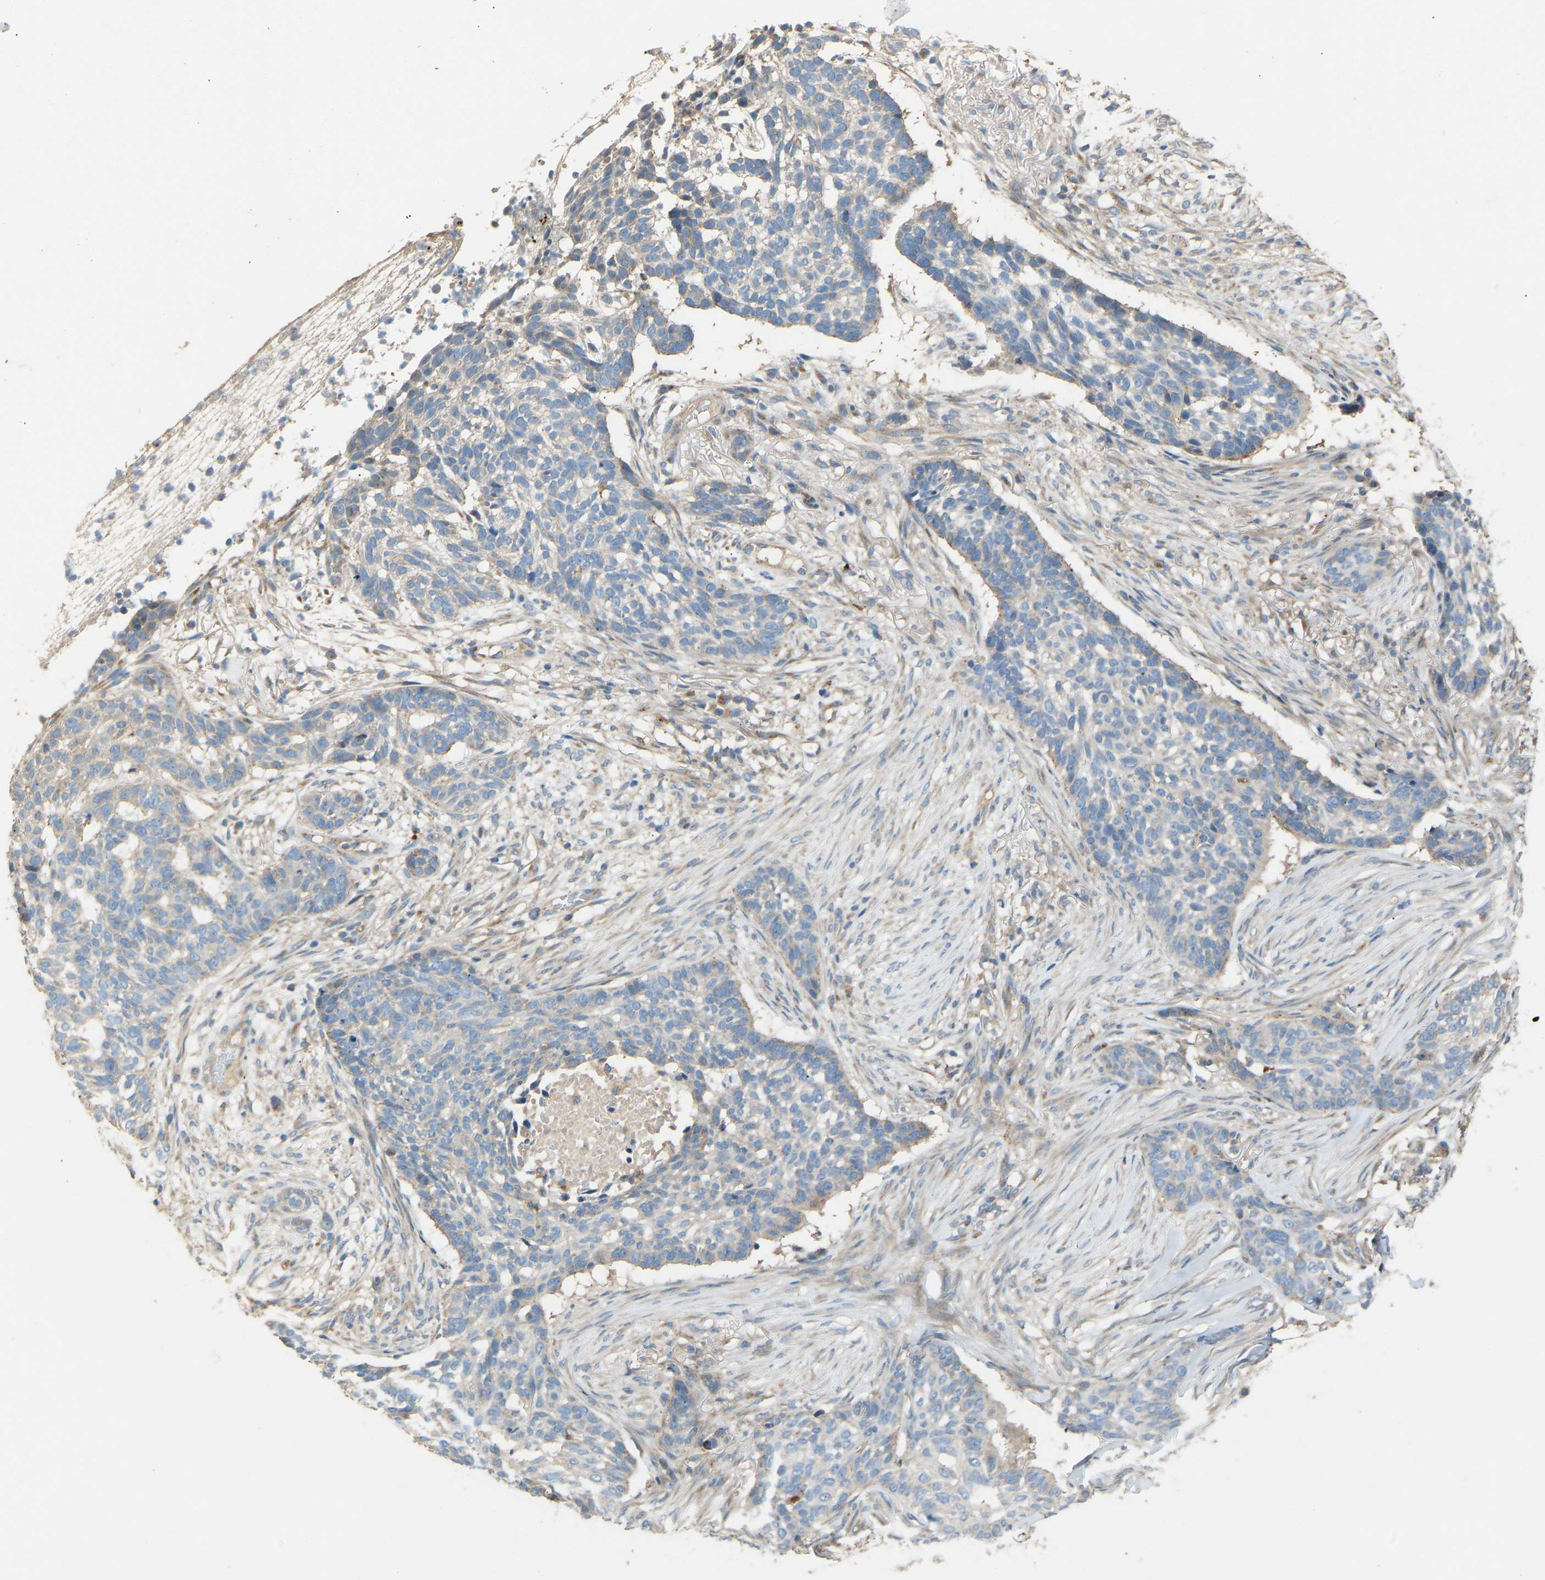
{"staining": {"intensity": "negative", "quantity": "none", "location": "none"}, "tissue": "skin cancer", "cell_type": "Tumor cells", "image_type": "cancer", "snomed": [{"axis": "morphology", "description": "Basal cell carcinoma"}, {"axis": "topography", "description": "Skin"}], "caption": "Image shows no significant protein expression in tumor cells of skin cancer (basal cell carcinoma).", "gene": "RGP1", "patient": {"sex": "male", "age": 85}}